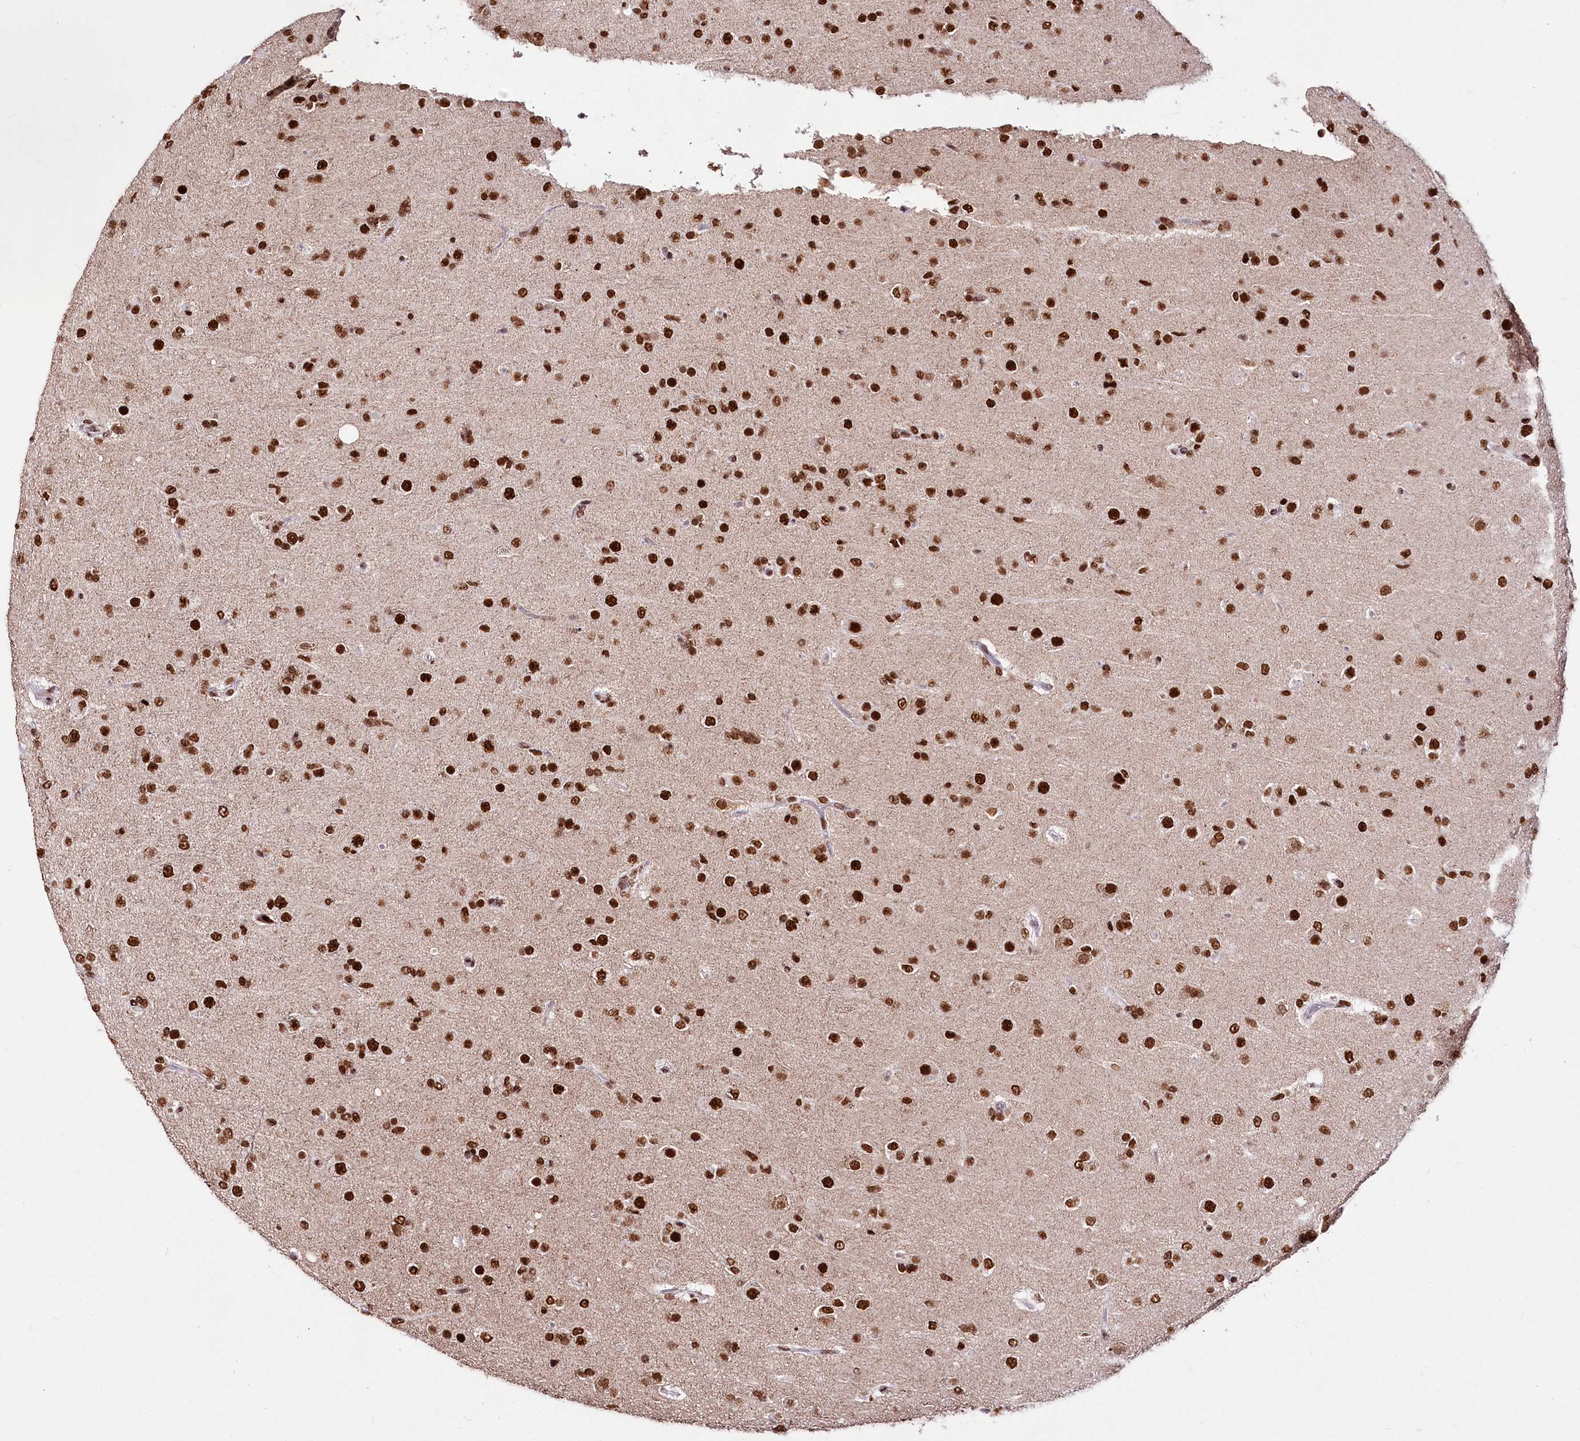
{"staining": {"intensity": "strong", "quantity": ">75%", "location": "nuclear"}, "tissue": "glioma", "cell_type": "Tumor cells", "image_type": "cancer", "snomed": [{"axis": "morphology", "description": "Glioma, malignant, Low grade"}, {"axis": "topography", "description": "Brain"}], "caption": "A micrograph of human glioma stained for a protein reveals strong nuclear brown staining in tumor cells.", "gene": "SMARCE1", "patient": {"sex": "male", "age": 65}}